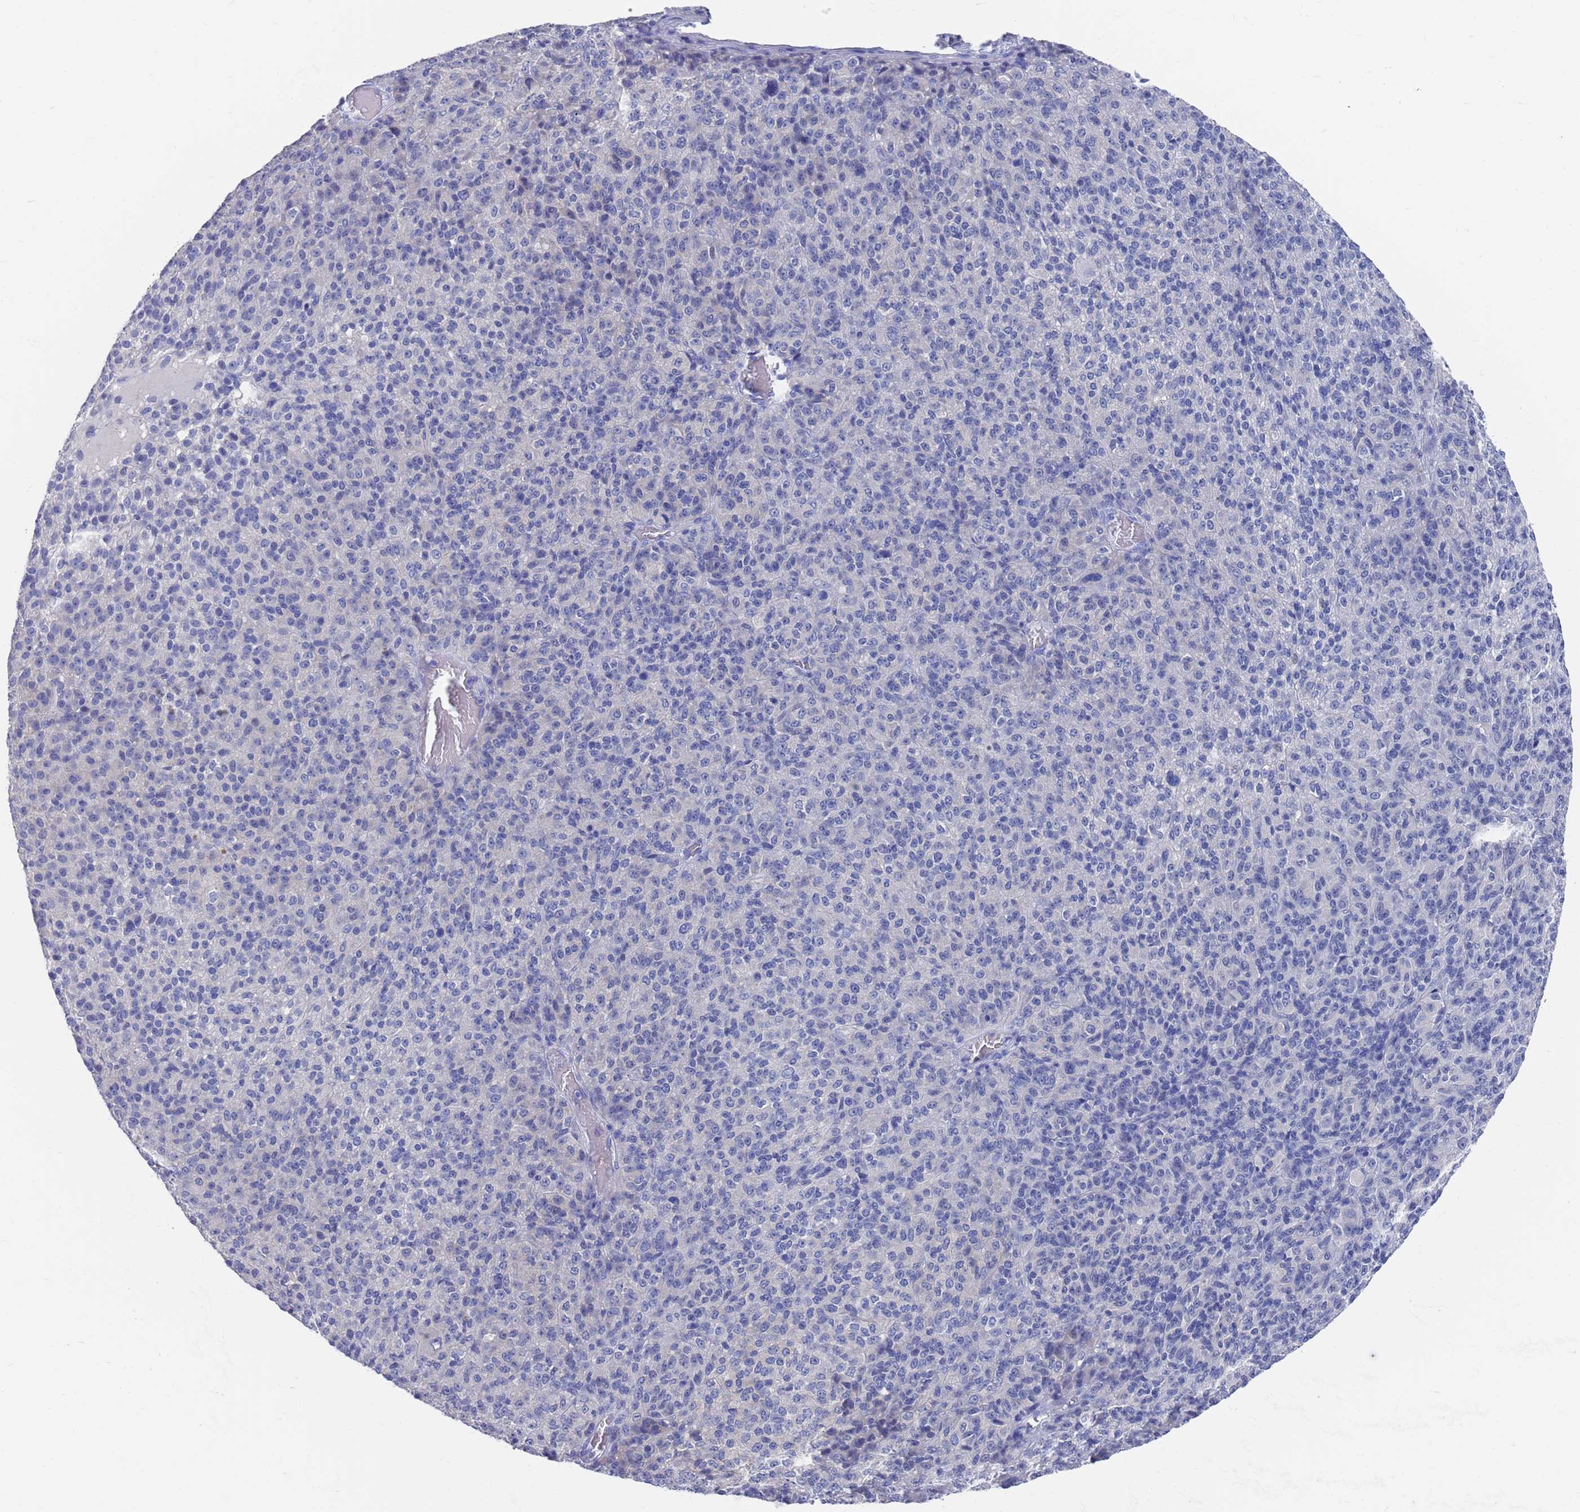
{"staining": {"intensity": "negative", "quantity": "none", "location": "none"}, "tissue": "melanoma", "cell_type": "Tumor cells", "image_type": "cancer", "snomed": [{"axis": "morphology", "description": "Malignant melanoma, Metastatic site"}, {"axis": "topography", "description": "Brain"}], "caption": "Tumor cells are negative for brown protein staining in melanoma.", "gene": "MTMR2", "patient": {"sex": "female", "age": 56}}